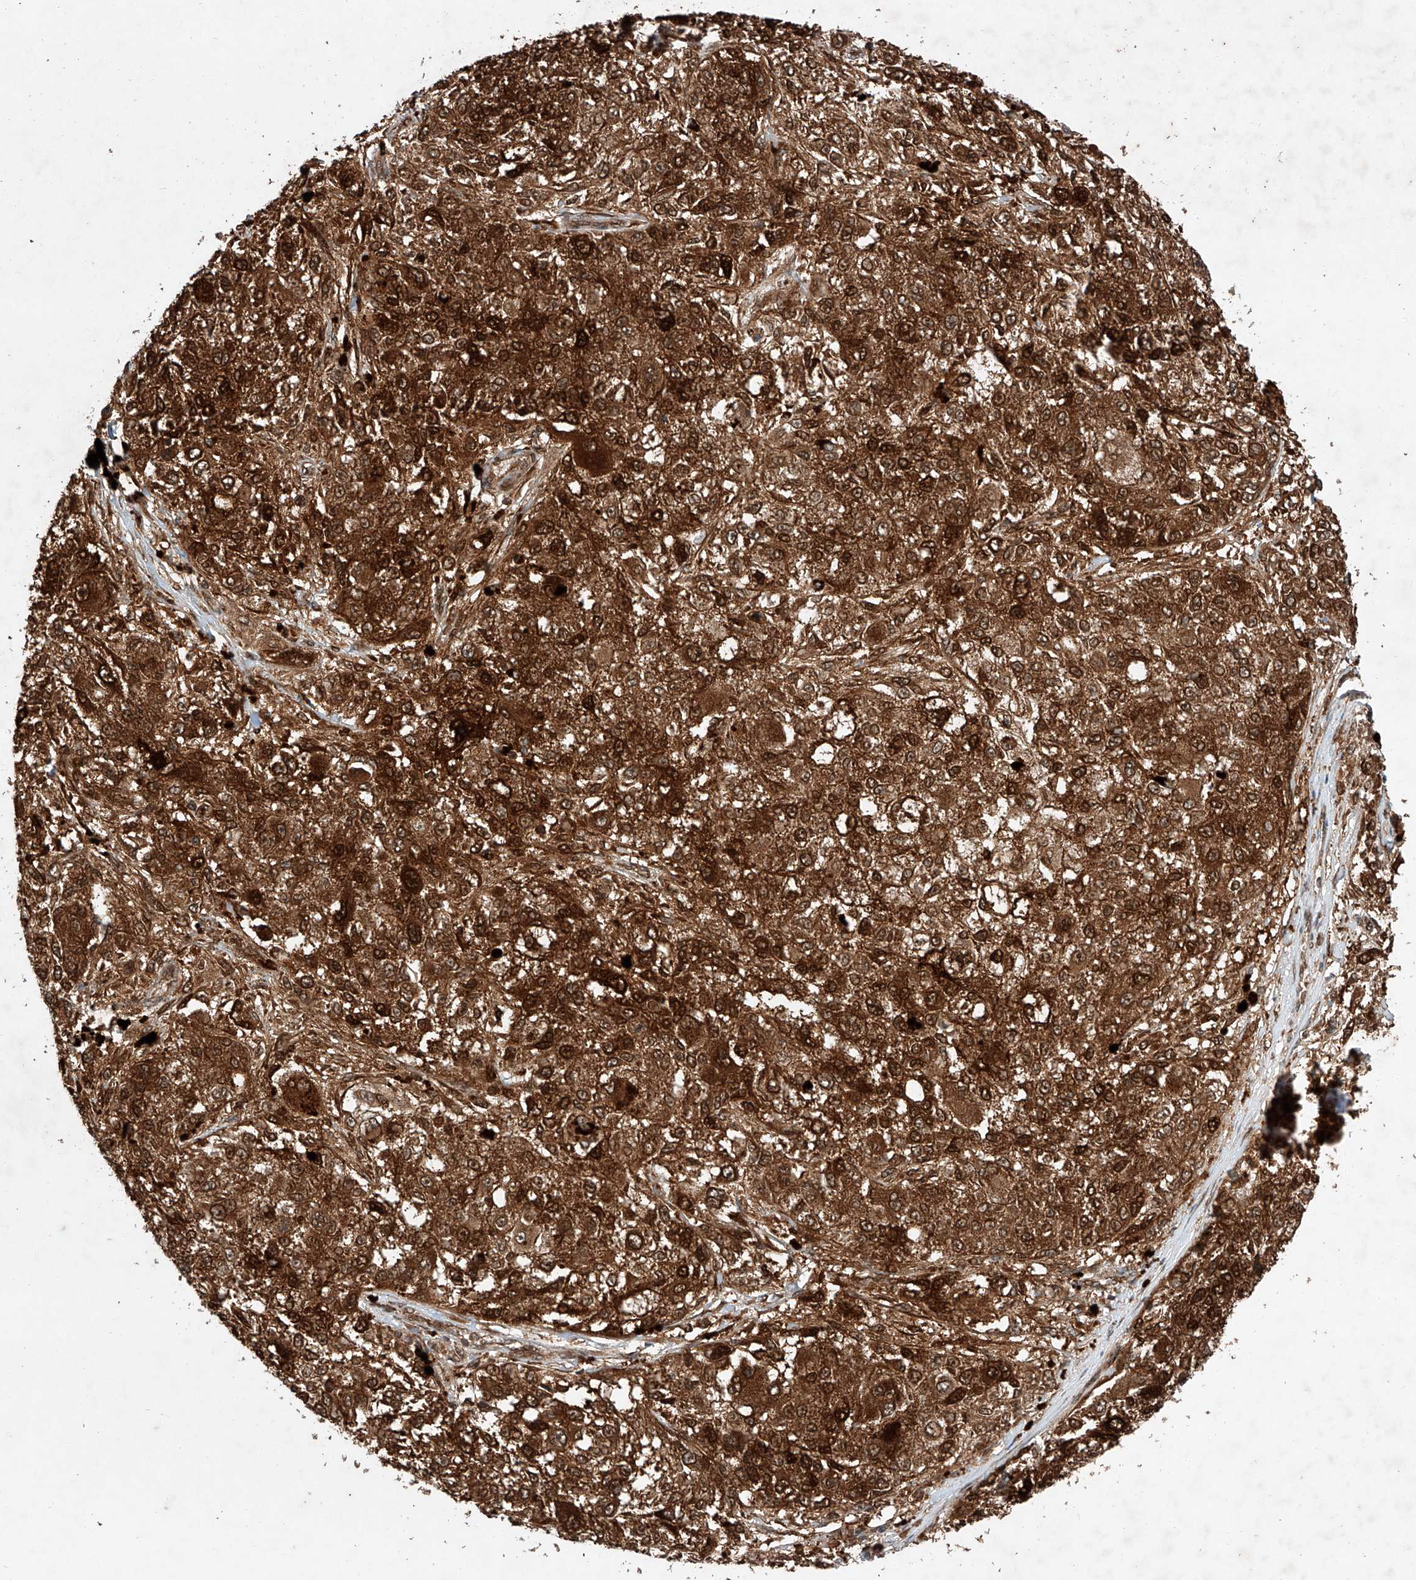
{"staining": {"intensity": "strong", "quantity": ">75%", "location": "cytoplasmic/membranous,nuclear"}, "tissue": "melanoma", "cell_type": "Tumor cells", "image_type": "cancer", "snomed": [{"axis": "morphology", "description": "Necrosis, NOS"}, {"axis": "morphology", "description": "Malignant melanoma, NOS"}, {"axis": "topography", "description": "Skin"}], "caption": "Strong cytoplasmic/membranous and nuclear positivity is identified in about >75% of tumor cells in malignant melanoma. (DAB = brown stain, brightfield microscopy at high magnification).", "gene": "ZFP28", "patient": {"sex": "female", "age": 87}}